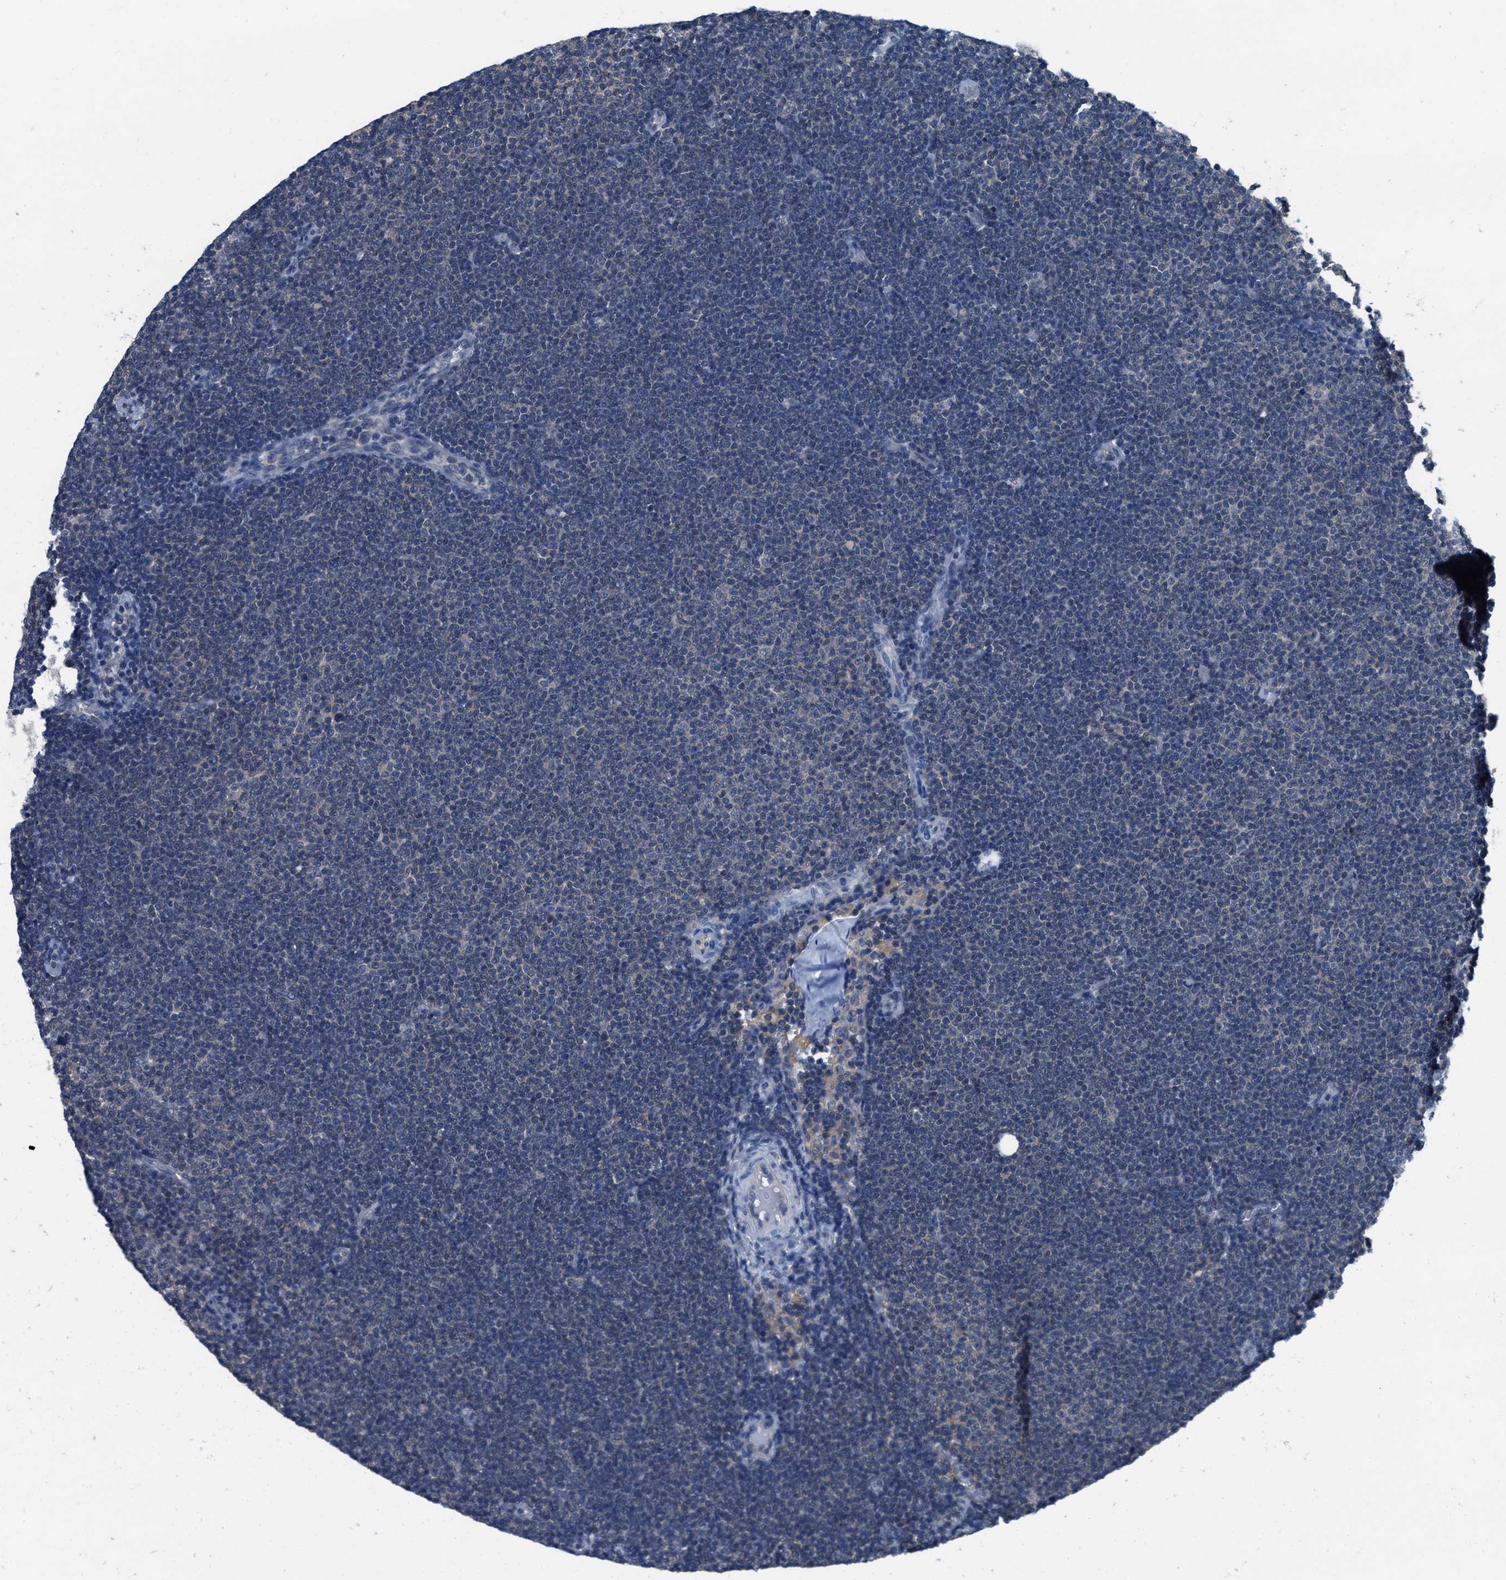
{"staining": {"intensity": "negative", "quantity": "none", "location": "none"}, "tissue": "lymphoma", "cell_type": "Tumor cells", "image_type": "cancer", "snomed": [{"axis": "morphology", "description": "Malignant lymphoma, non-Hodgkin's type, Low grade"}, {"axis": "topography", "description": "Lymph node"}], "caption": "Immunohistochemistry image of neoplastic tissue: lymphoma stained with DAB (3,3'-diaminobenzidine) shows no significant protein staining in tumor cells. (DAB (3,3'-diaminobenzidine) immunohistochemistry, high magnification).", "gene": "NUDT5", "patient": {"sex": "female", "age": 53}}